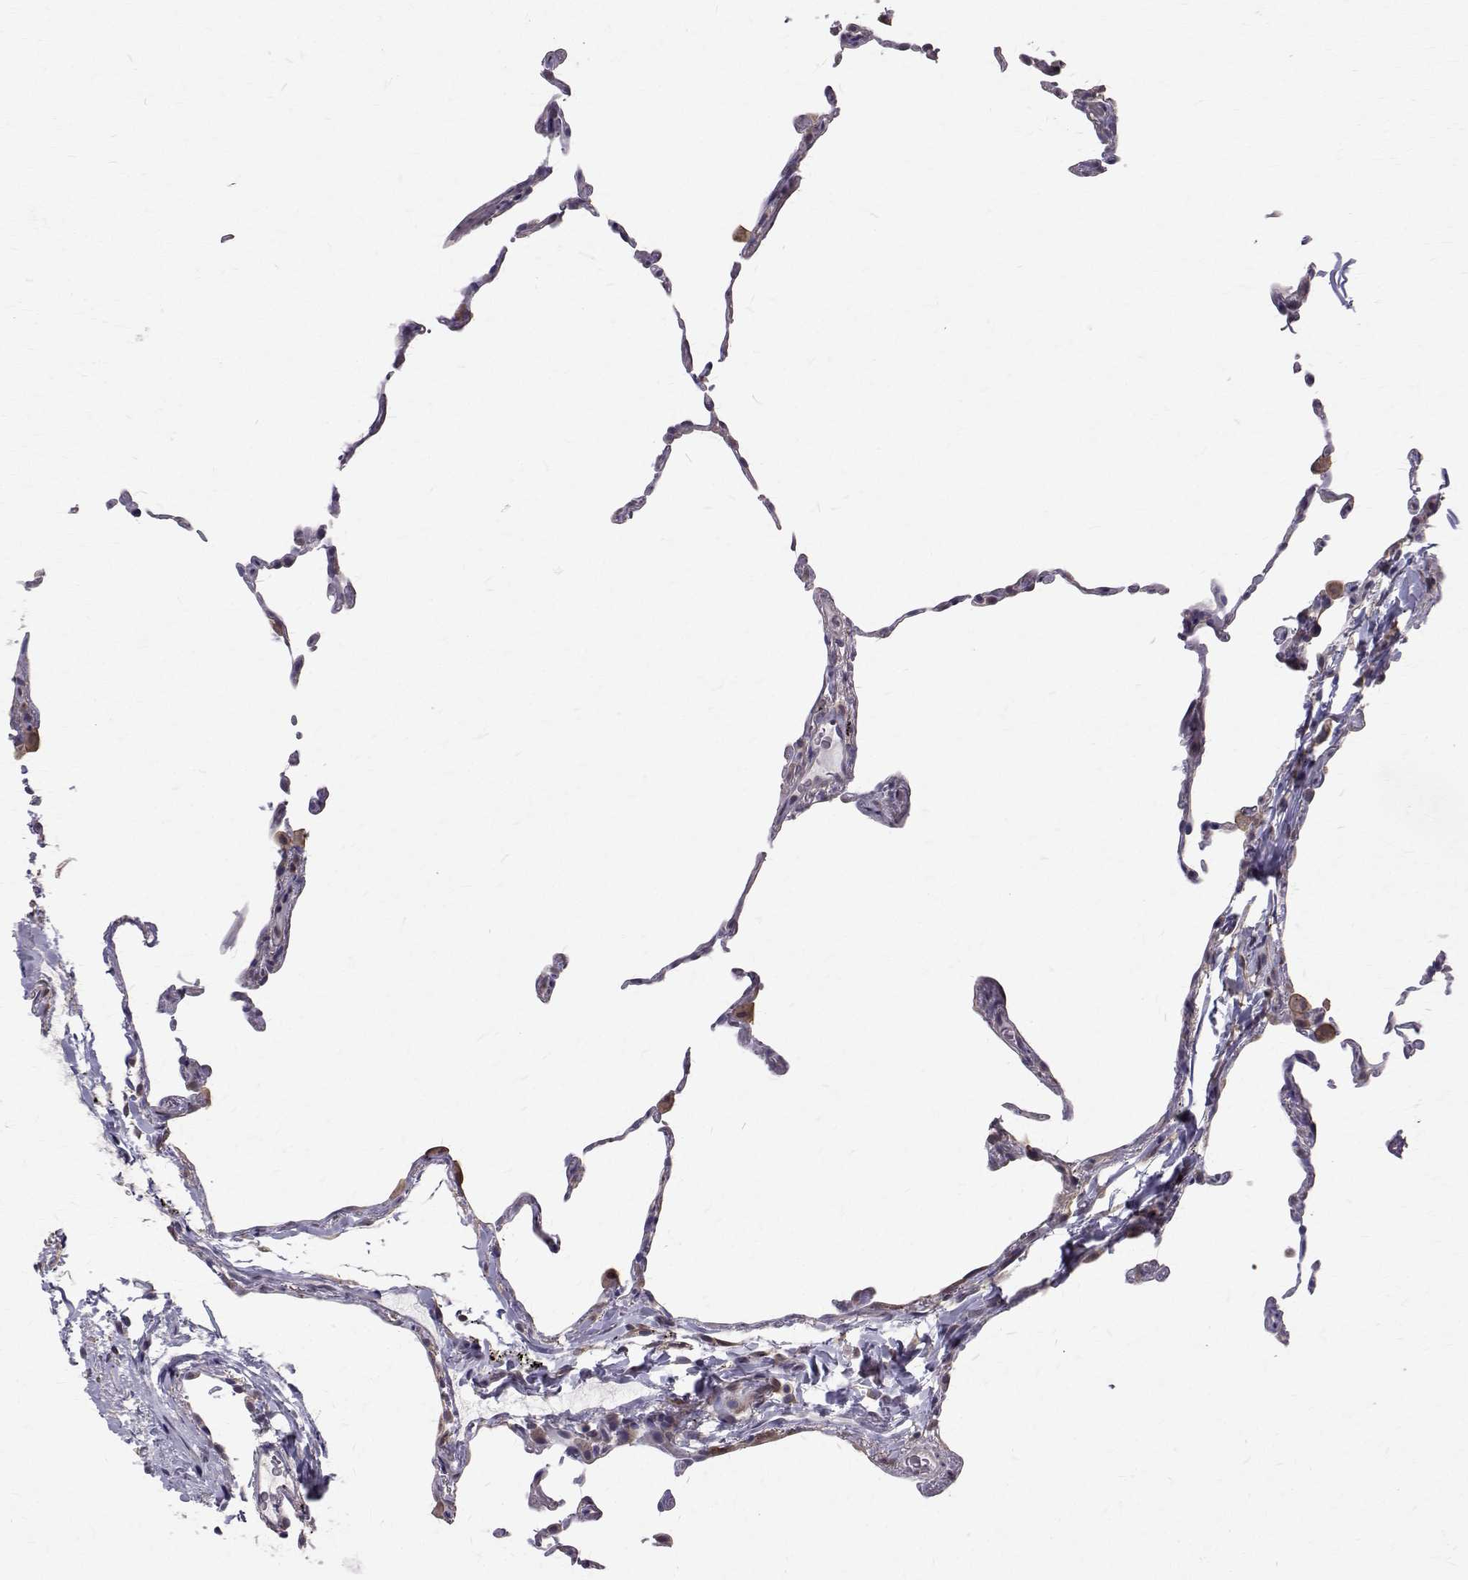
{"staining": {"intensity": "negative", "quantity": "none", "location": "none"}, "tissue": "lung", "cell_type": "Alveolar cells", "image_type": "normal", "snomed": [{"axis": "morphology", "description": "Normal tissue, NOS"}, {"axis": "topography", "description": "Lung"}], "caption": "This is an immunohistochemistry (IHC) micrograph of unremarkable lung. There is no positivity in alveolar cells.", "gene": "CCDC89", "patient": {"sex": "female", "age": 57}}